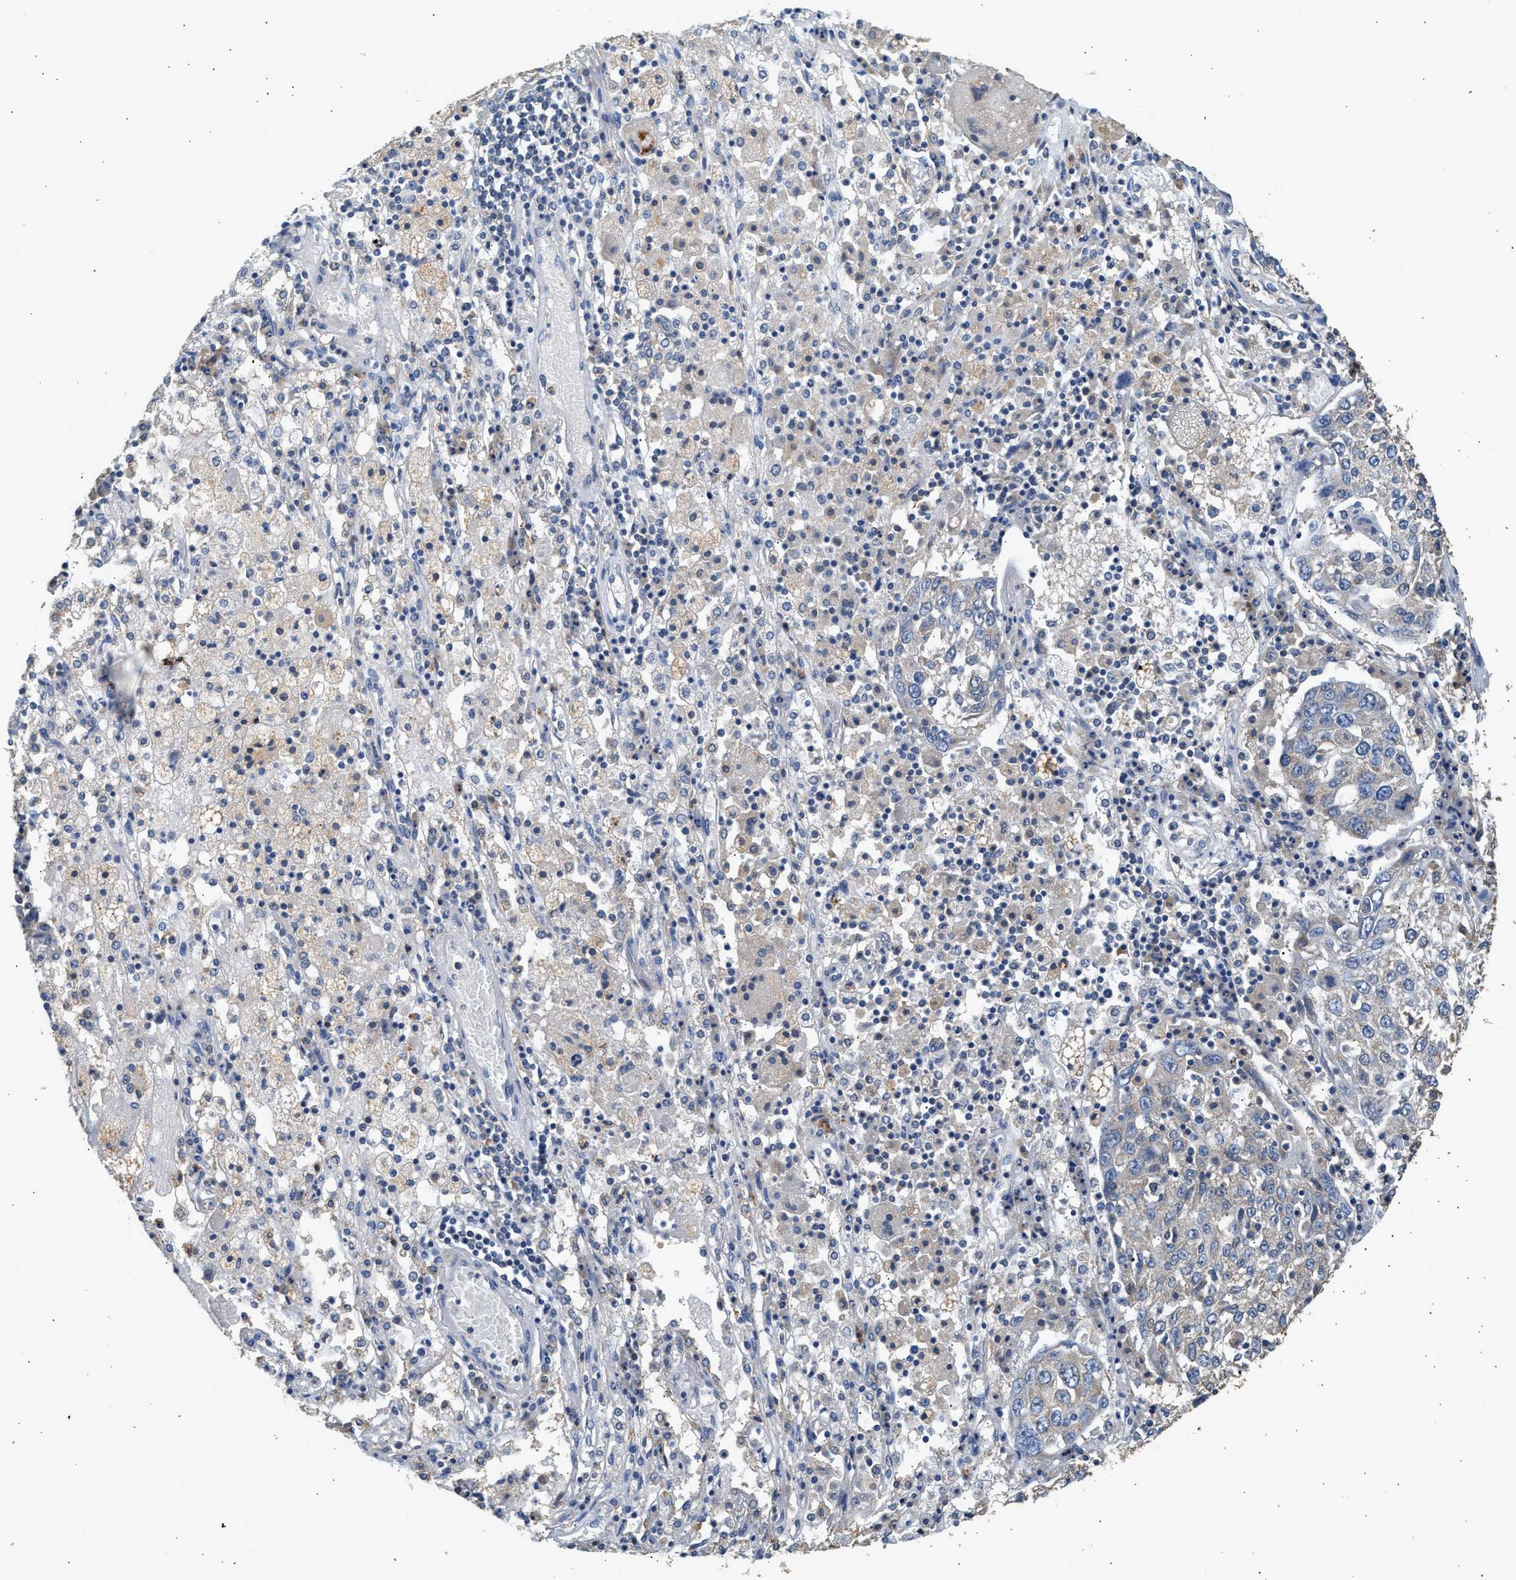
{"staining": {"intensity": "negative", "quantity": "none", "location": "none"}, "tissue": "lung cancer", "cell_type": "Tumor cells", "image_type": "cancer", "snomed": [{"axis": "morphology", "description": "Squamous cell carcinoma, NOS"}, {"axis": "topography", "description": "Lung"}], "caption": "Tumor cells are negative for protein expression in human squamous cell carcinoma (lung).", "gene": "WDR31", "patient": {"sex": "male", "age": 65}}